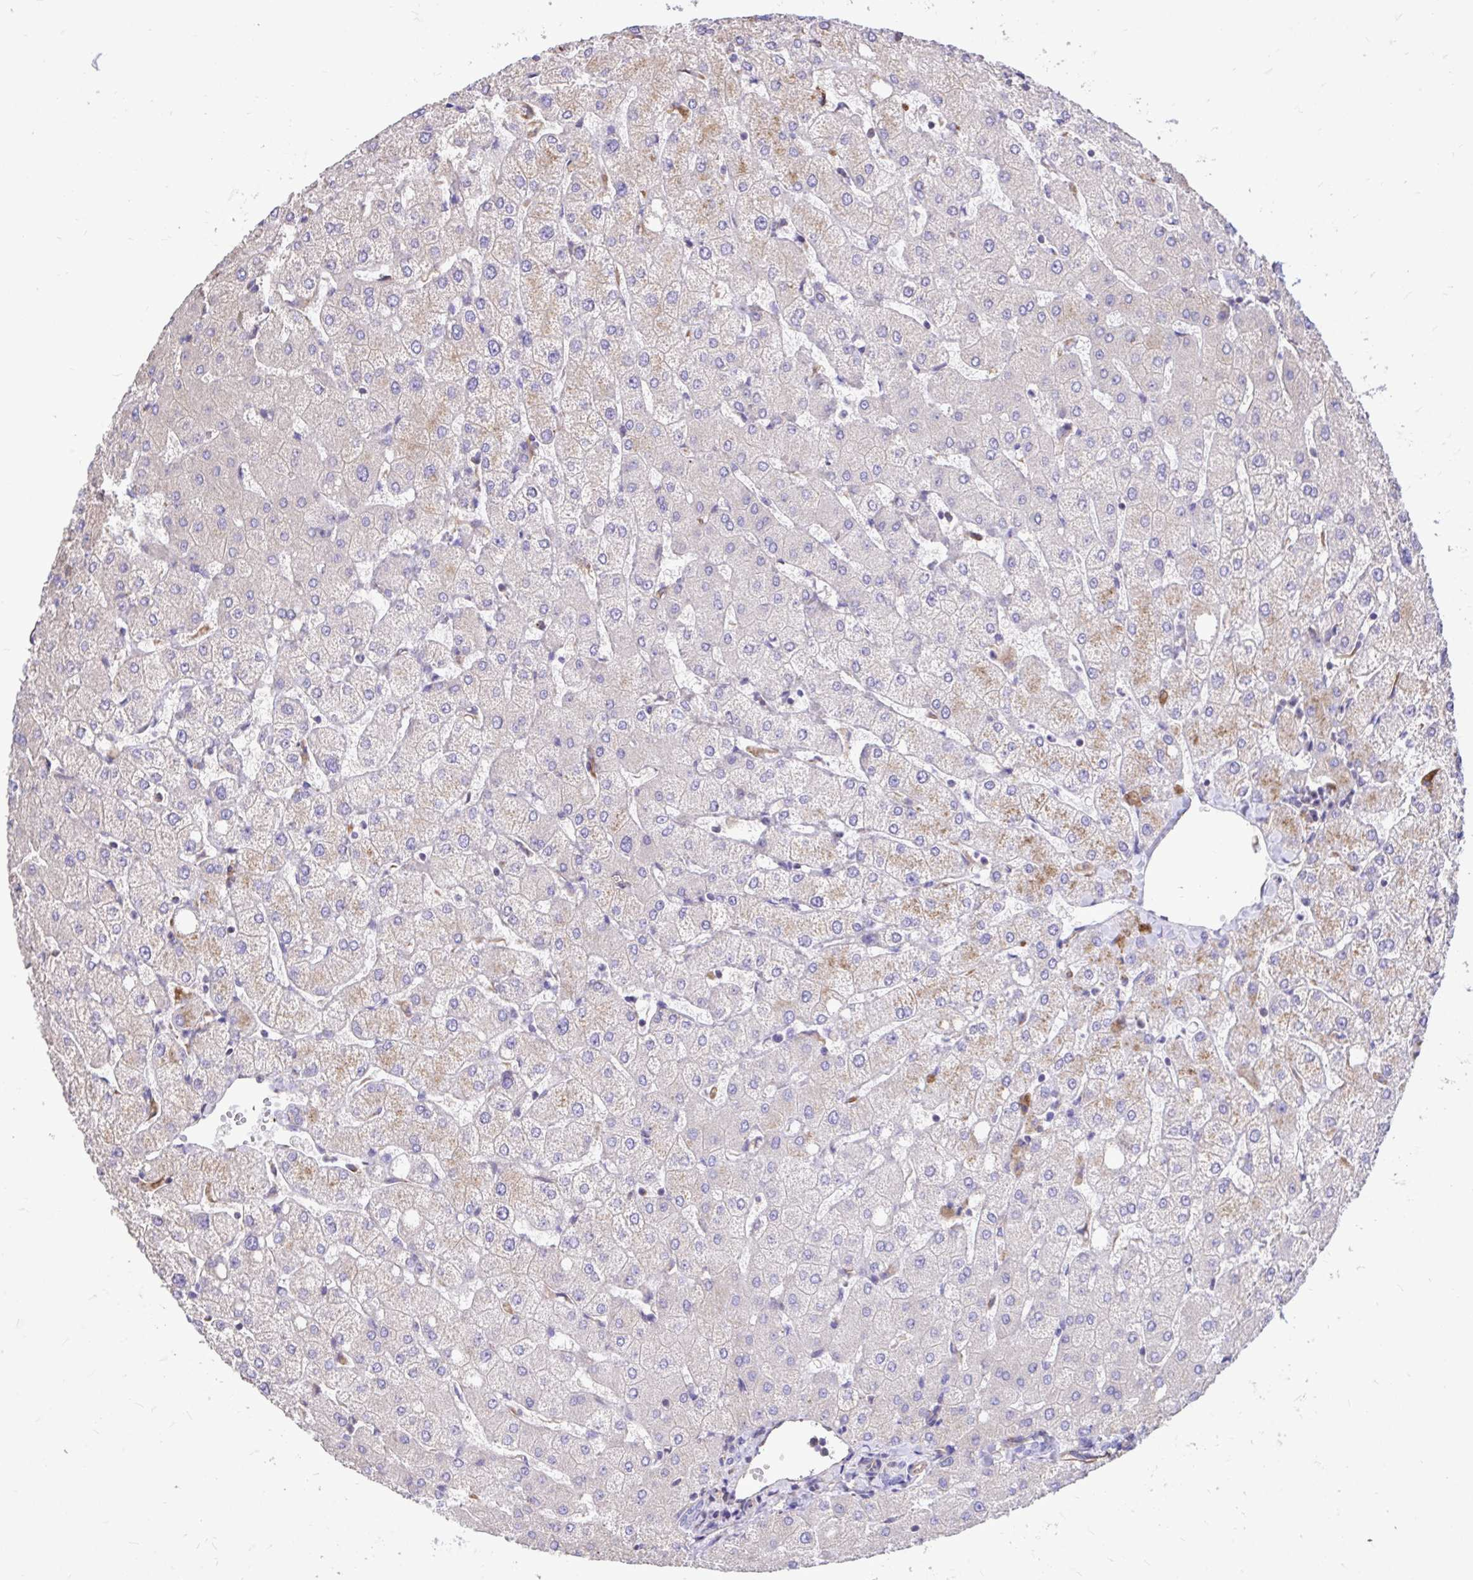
{"staining": {"intensity": "negative", "quantity": "none", "location": "none"}, "tissue": "liver", "cell_type": "Cholangiocytes", "image_type": "normal", "snomed": [{"axis": "morphology", "description": "Normal tissue, NOS"}, {"axis": "topography", "description": "Liver"}], "caption": "The micrograph shows no significant positivity in cholangiocytes of liver. The staining was performed using DAB to visualize the protein expression in brown, while the nuclei were stained in blue with hematoxylin (Magnification: 20x).", "gene": "RNF103", "patient": {"sex": "female", "age": 54}}